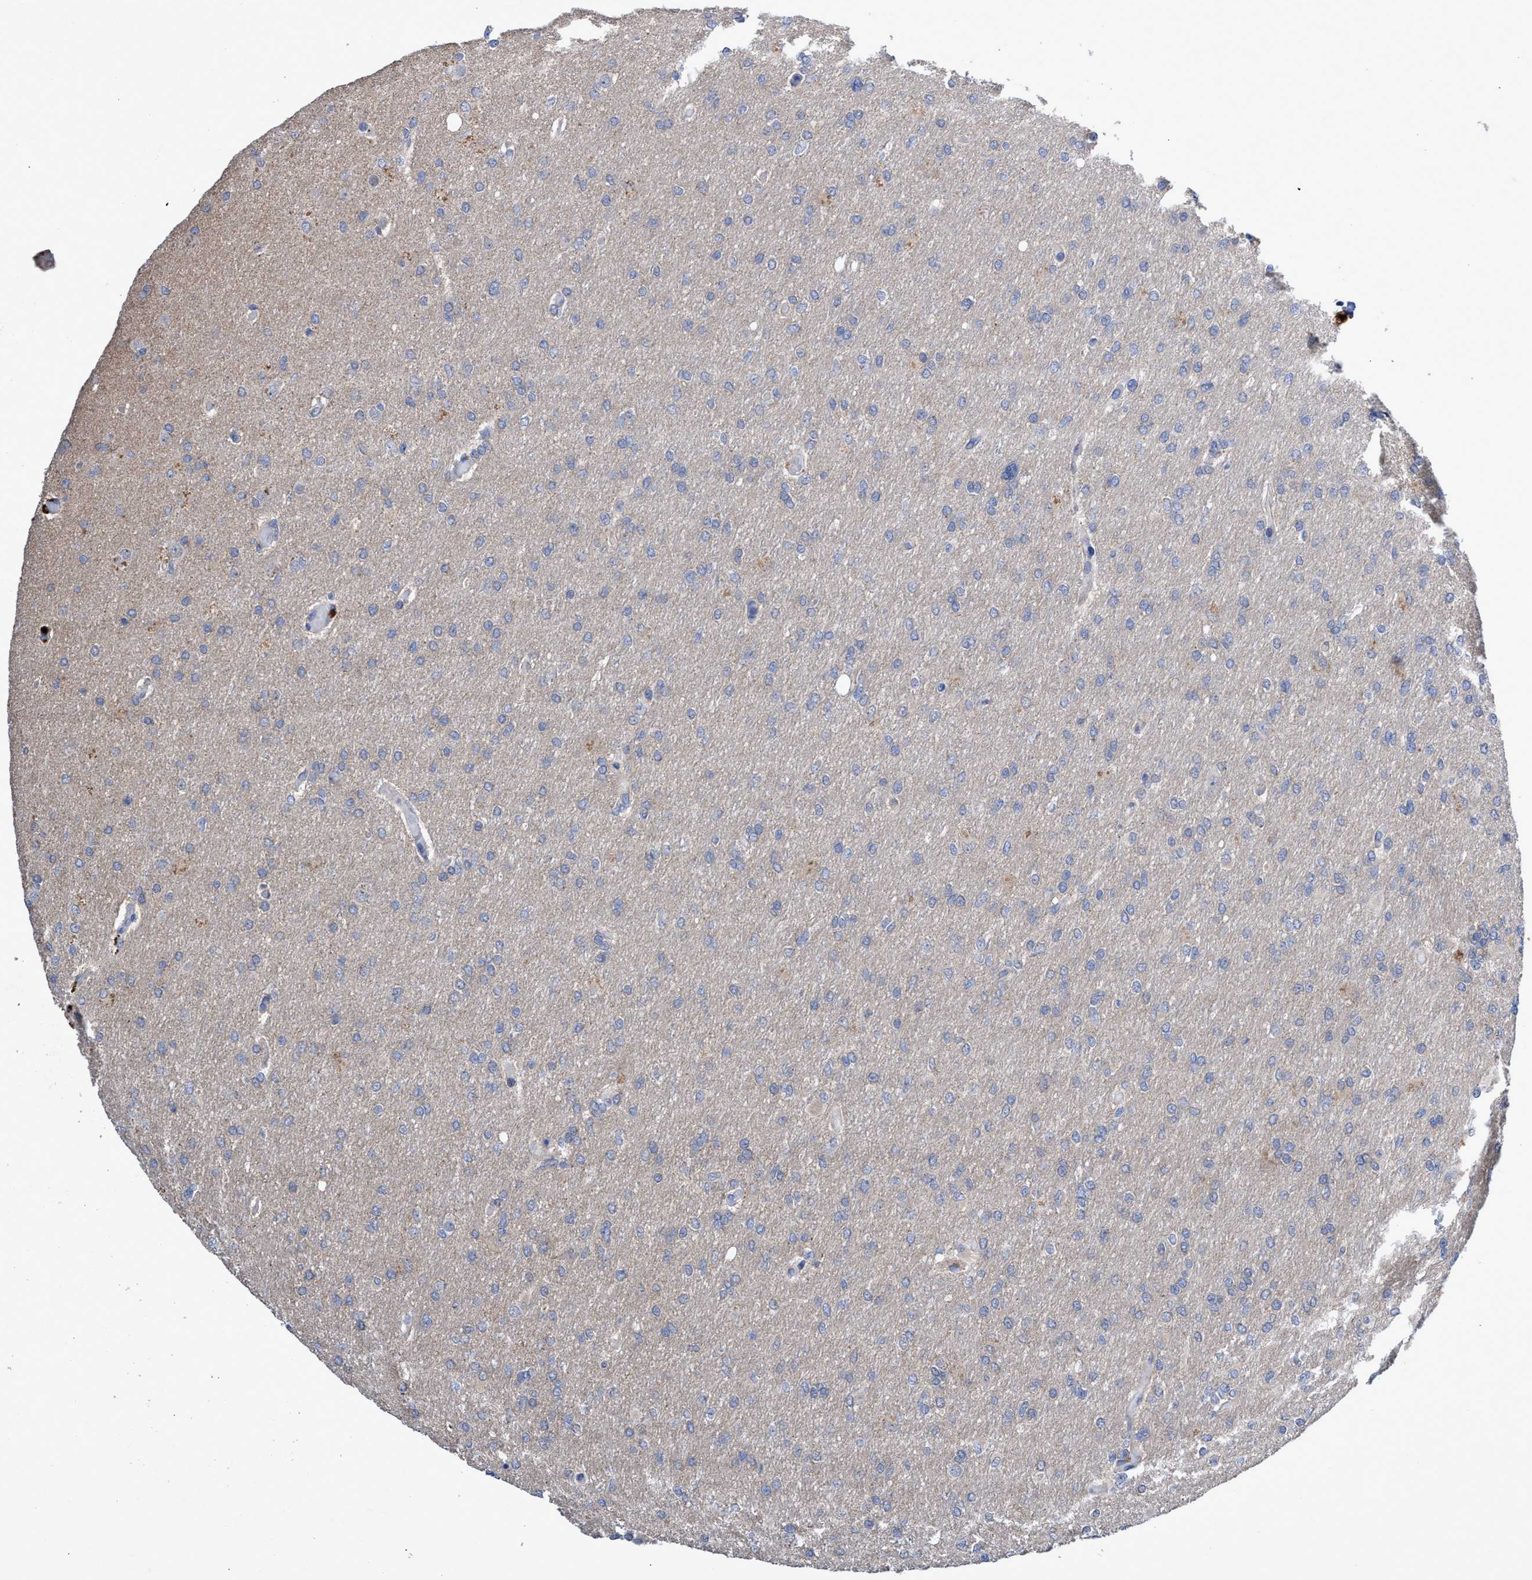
{"staining": {"intensity": "negative", "quantity": "none", "location": "none"}, "tissue": "glioma", "cell_type": "Tumor cells", "image_type": "cancer", "snomed": [{"axis": "morphology", "description": "Glioma, malignant, High grade"}, {"axis": "topography", "description": "Cerebral cortex"}], "caption": "Immunohistochemical staining of human glioma reveals no significant expression in tumor cells.", "gene": "SVEP1", "patient": {"sex": "female", "age": 36}}